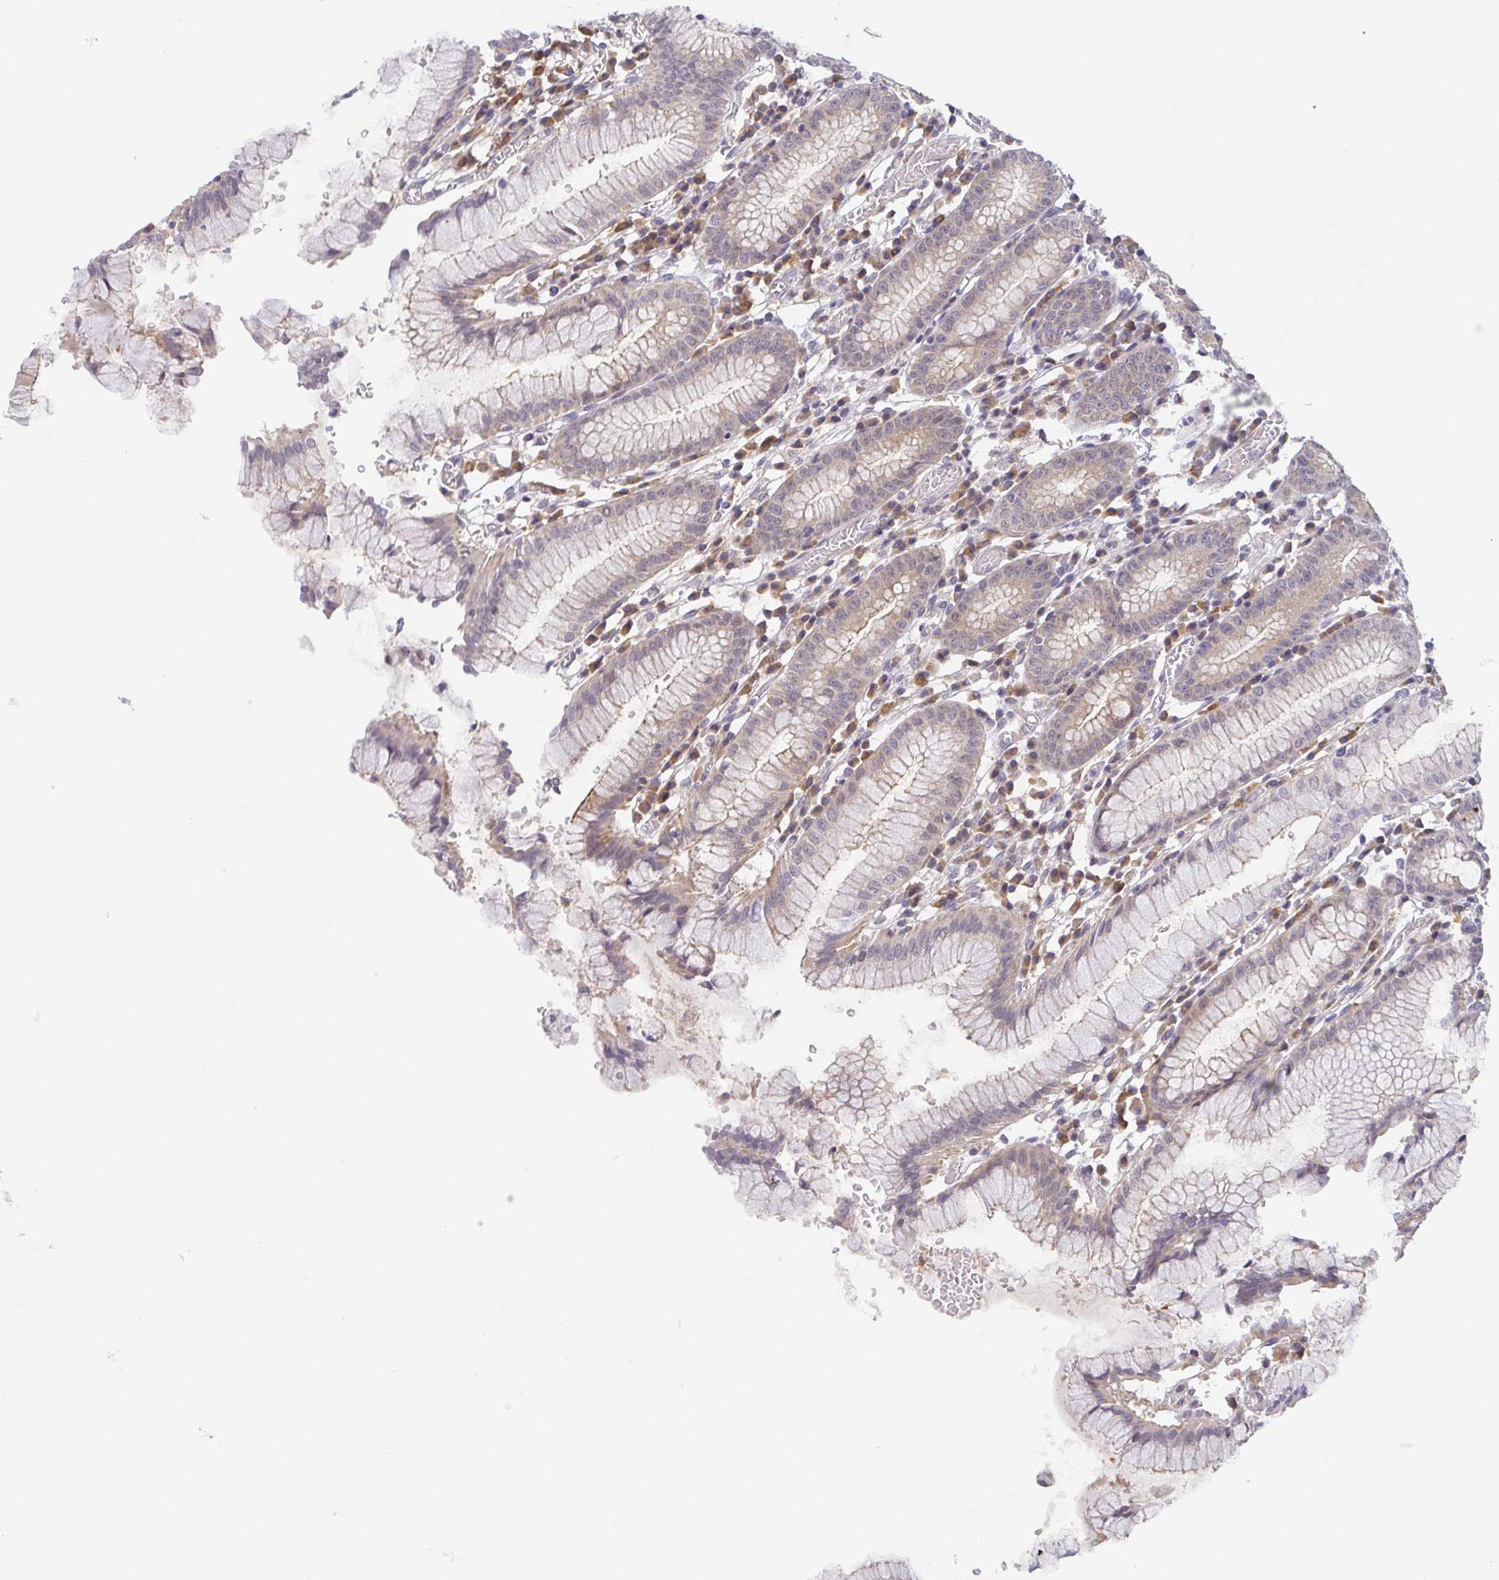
{"staining": {"intensity": "moderate", "quantity": "25%-75%", "location": "cytoplasmic/membranous,nuclear"}, "tissue": "stomach", "cell_type": "Glandular cells", "image_type": "normal", "snomed": [{"axis": "morphology", "description": "Normal tissue, NOS"}, {"axis": "topography", "description": "Stomach"}], "caption": "This micrograph demonstrates immunohistochemistry staining of benign human stomach, with medium moderate cytoplasmic/membranous,nuclear staining in about 25%-75% of glandular cells.", "gene": "BCL2L1", "patient": {"sex": "male", "age": 55}}